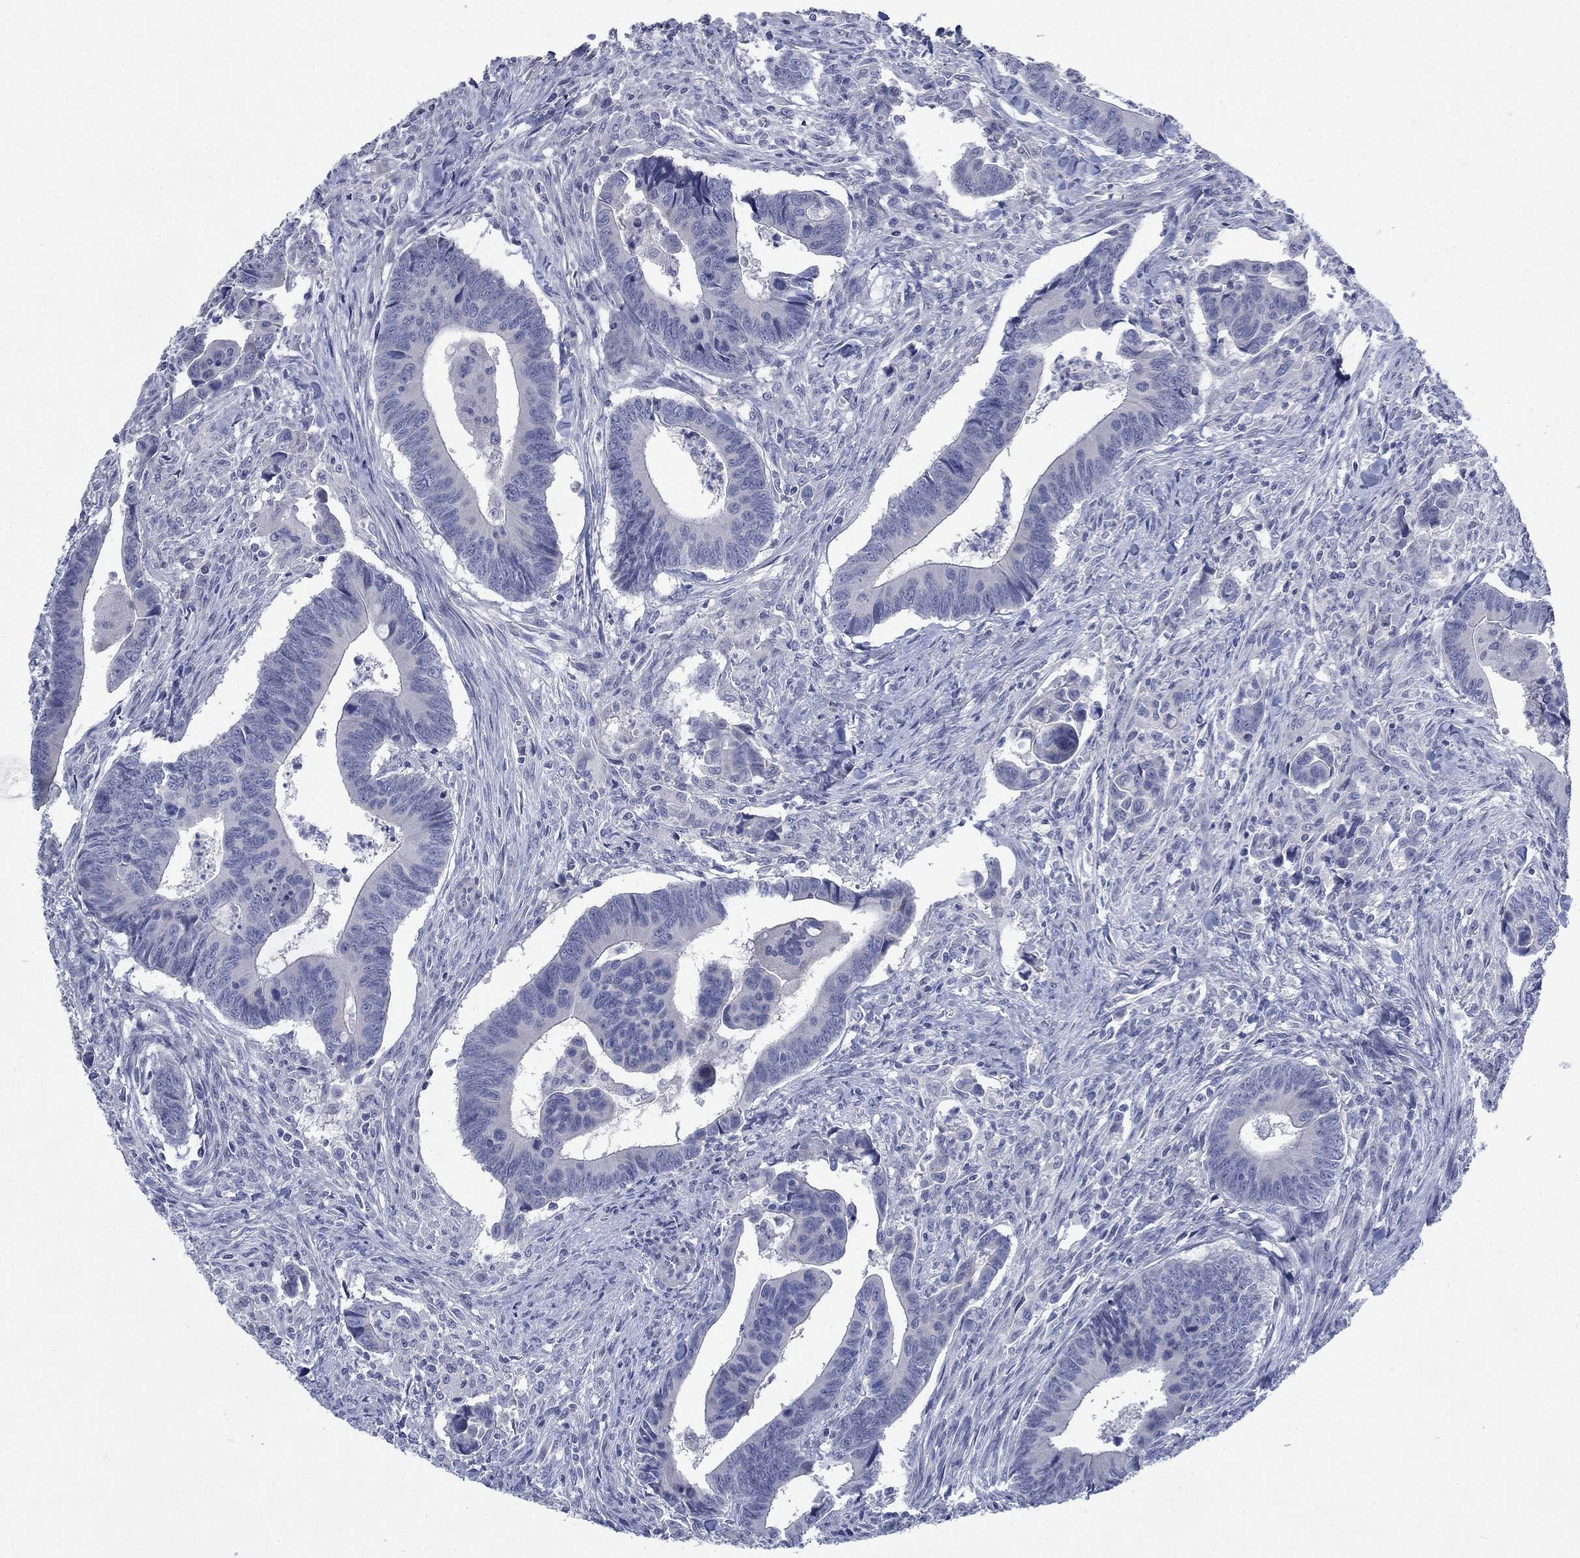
{"staining": {"intensity": "negative", "quantity": "none", "location": "none"}, "tissue": "colorectal cancer", "cell_type": "Tumor cells", "image_type": "cancer", "snomed": [{"axis": "morphology", "description": "Adenocarcinoma, NOS"}, {"axis": "topography", "description": "Rectum"}], "caption": "Image shows no protein staining in tumor cells of colorectal cancer (adenocarcinoma) tissue. The staining was performed using DAB (3,3'-diaminobenzidine) to visualize the protein expression in brown, while the nuclei were stained in blue with hematoxylin (Magnification: 20x).", "gene": "DNER", "patient": {"sex": "male", "age": 67}}